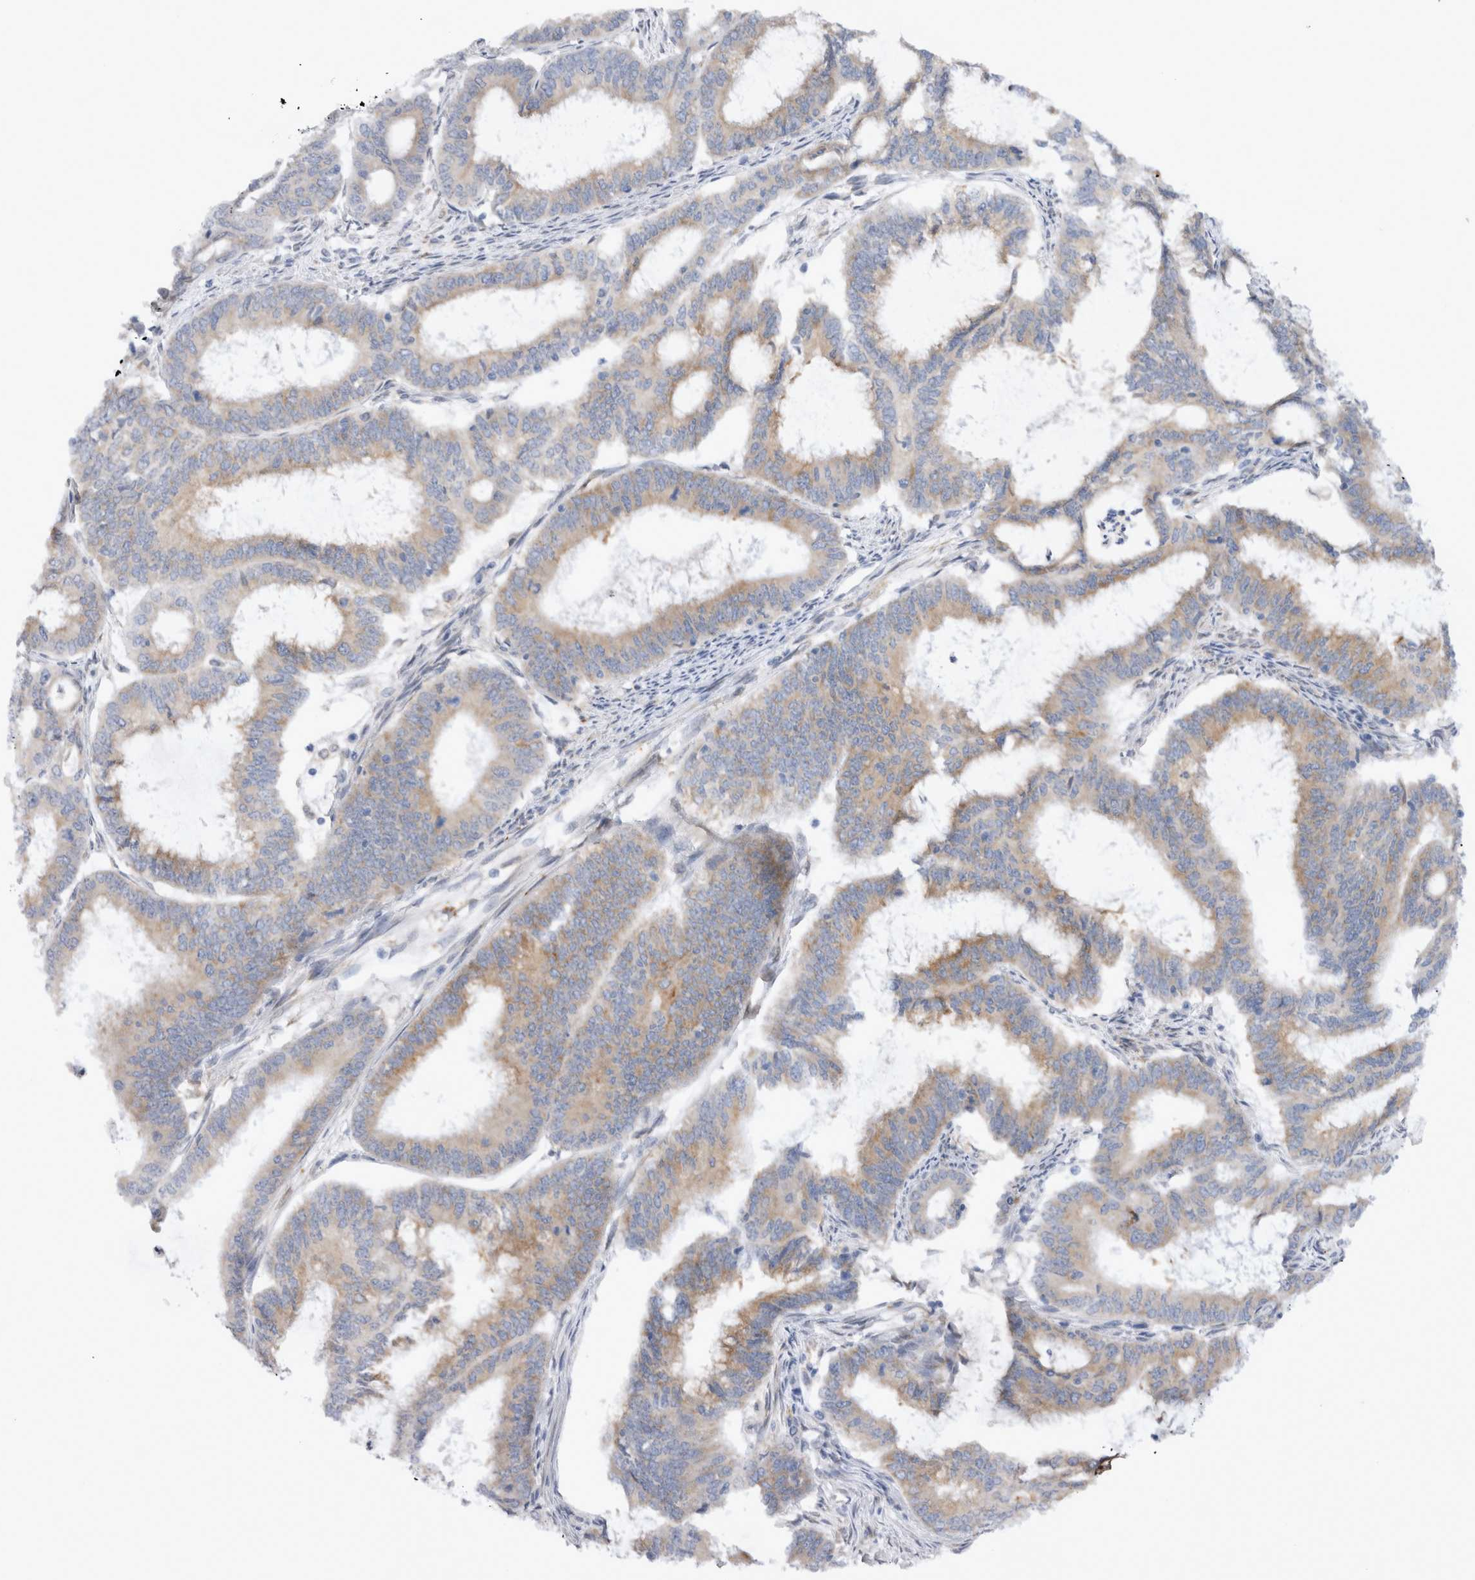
{"staining": {"intensity": "weak", "quantity": "25%-75%", "location": "cytoplasmic/membranous"}, "tissue": "endometrial cancer", "cell_type": "Tumor cells", "image_type": "cancer", "snomed": [{"axis": "morphology", "description": "Adenocarcinoma, NOS"}, {"axis": "topography", "description": "Endometrium"}], "caption": "Immunohistochemistry (IHC) (DAB) staining of endometrial cancer exhibits weak cytoplasmic/membranous protein expression in approximately 25%-75% of tumor cells.", "gene": "VCPIP1", "patient": {"sex": "female", "age": 51}}